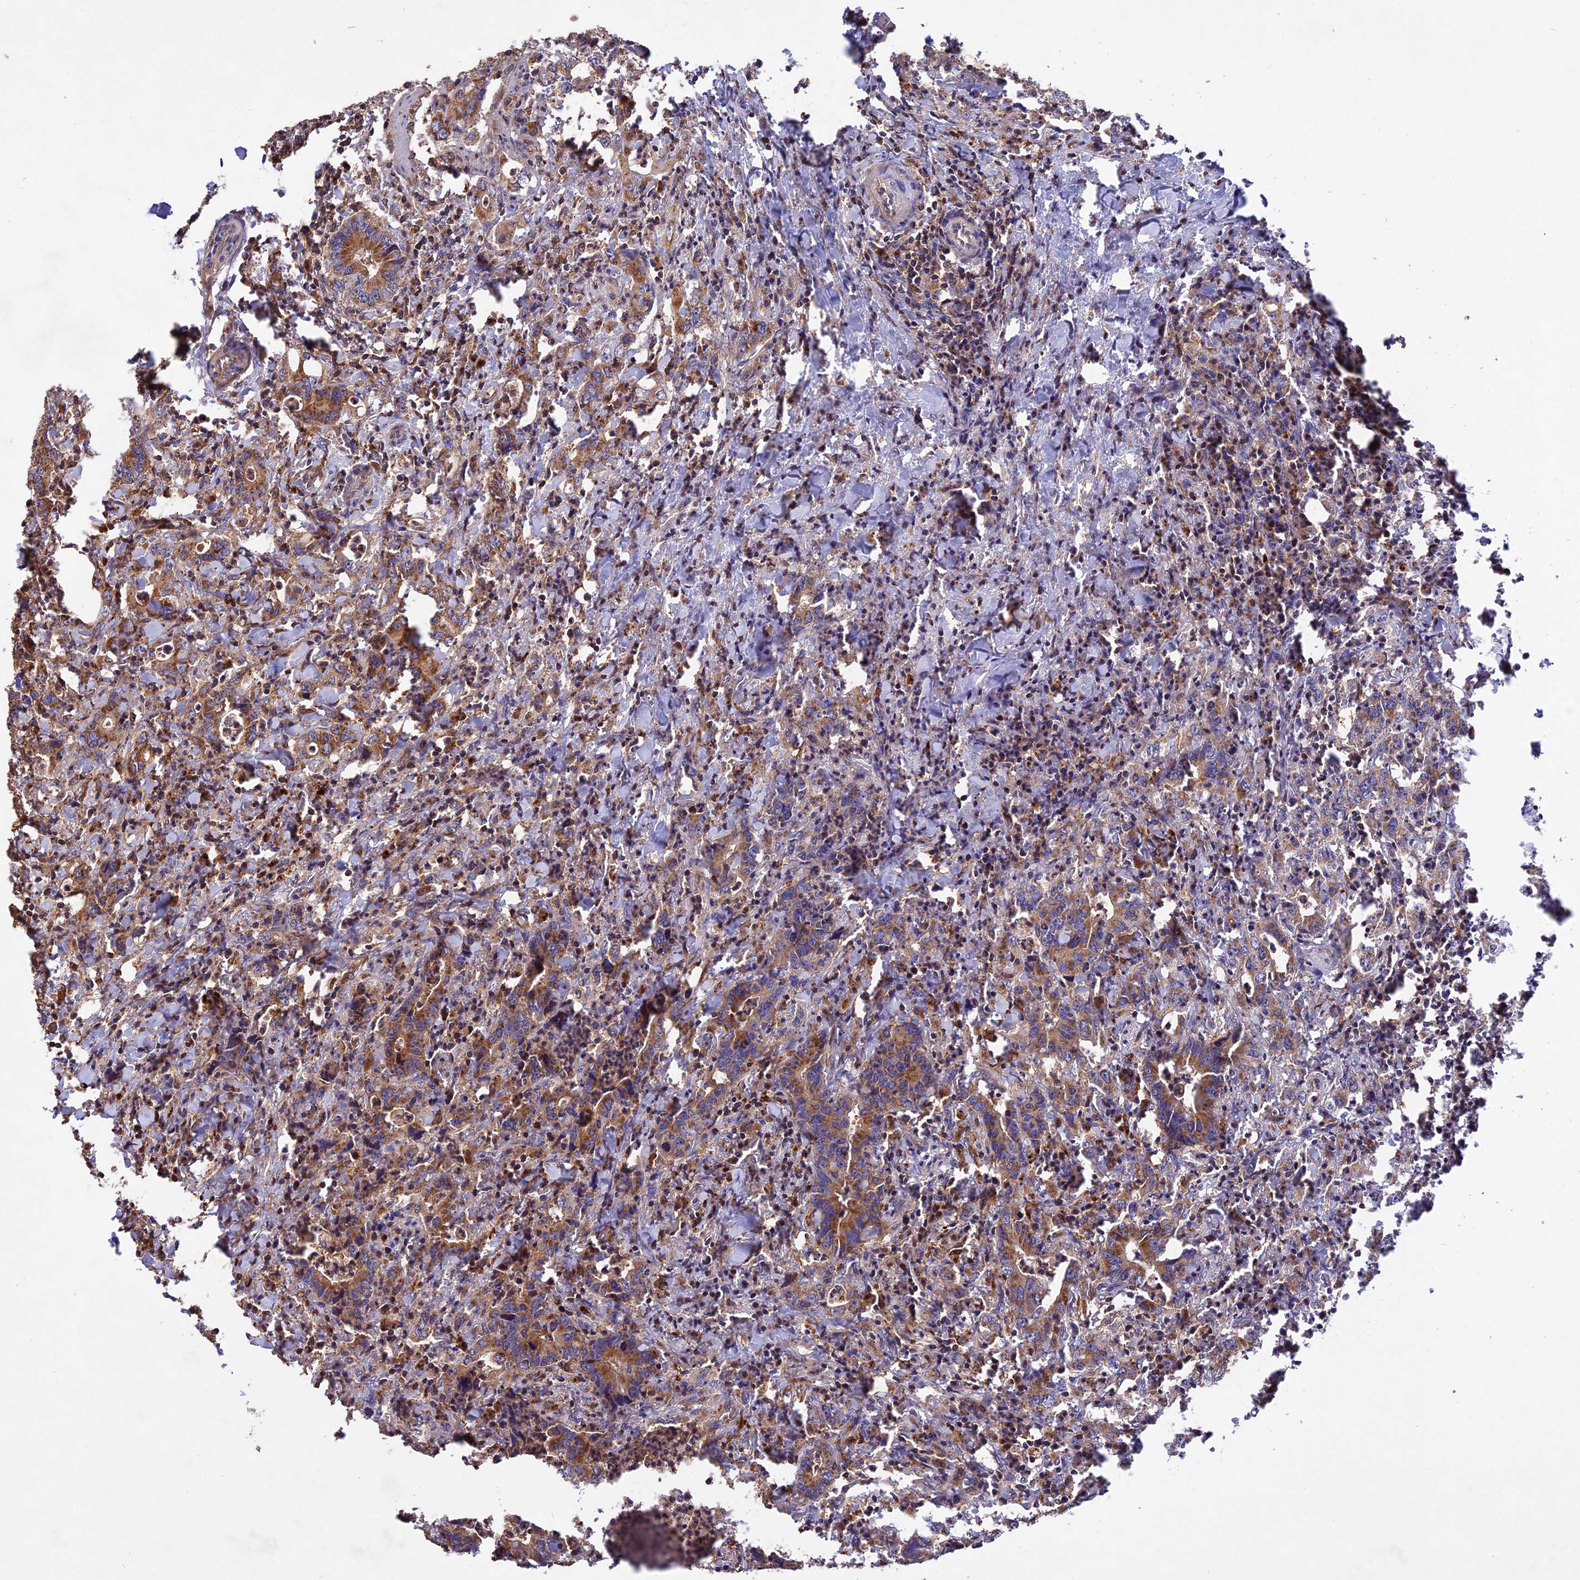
{"staining": {"intensity": "moderate", "quantity": ">75%", "location": "cytoplasmic/membranous"}, "tissue": "colorectal cancer", "cell_type": "Tumor cells", "image_type": "cancer", "snomed": [{"axis": "morphology", "description": "Adenocarcinoma, NOS"}, {"axis": "topography", "description": "Colon"}], "caption": "Immunohistochemical staining of colorectal cancer exhibits medium levels of moderate cytoplasmic/membranous protein expression in approximately >75% of tumor cells. (DAB (3,3'-diaminobenzidine) = brown stain, brightfield microscopy at high magnification).", "gene": "NUDT8", "patient": {"sex": "female", "age": 75}}